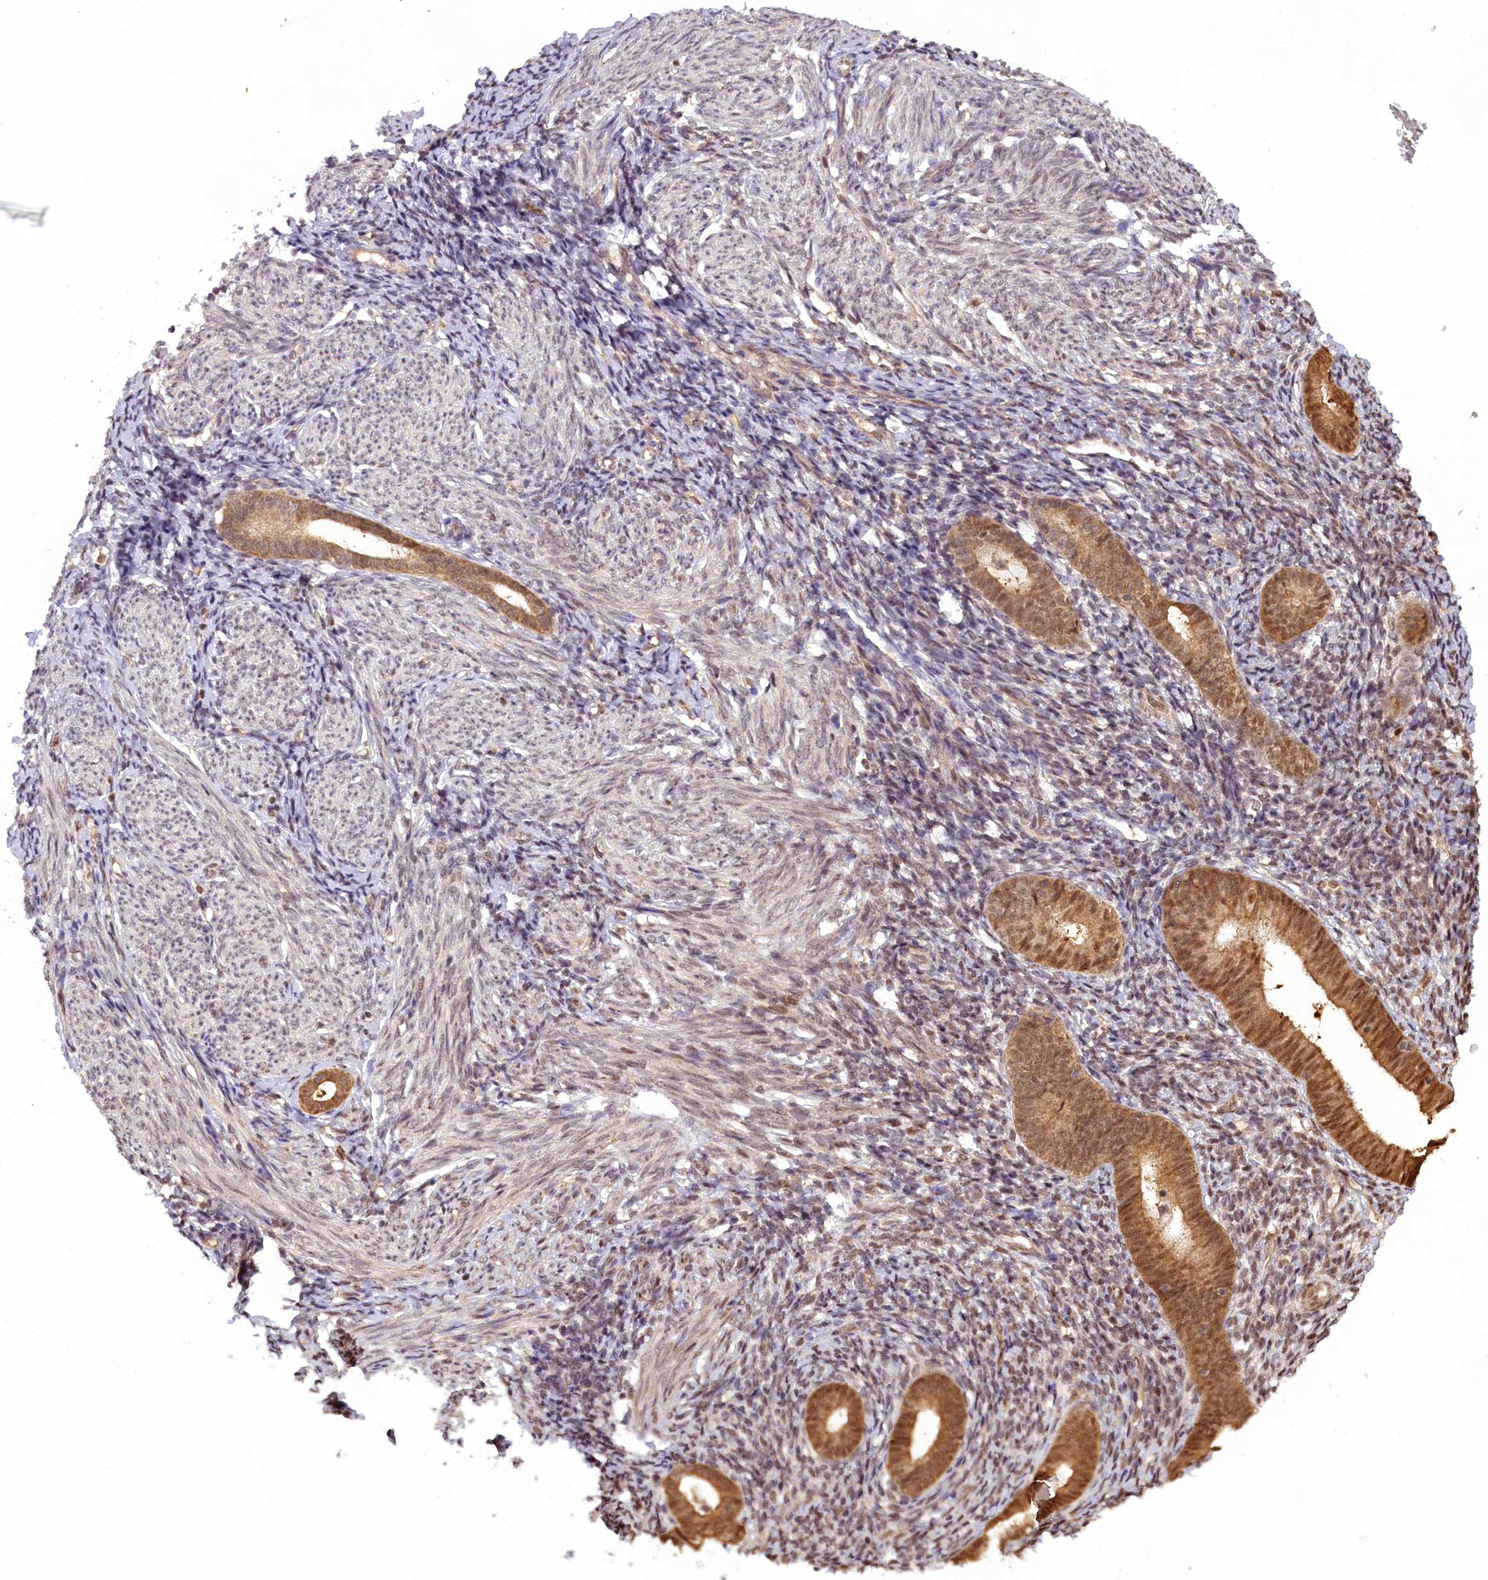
{"staining": {"intensity": "moderate", "quantity": ">75%", "location": "nuclear"}, "tissue": "endometrium", "cell_type": "Cells in endometrial stroma", "image_type": "normal", "snomed": [{"axis": "morphology", "description": "Normal tissue, NOS"}, {"axis": "morphology", "description": "Adenocarcinoma, NOS"}, {"axis": "topography", "description": "Endometrium"}], "caption": "Immunohistochemical staining of normal endometrium displays >75% levels of moderate nuclear protein positivity in about >75% of cells in endometrial stroma. Using DAB (3,3'-diaminobenzidine) (brown) and hematoxylin (blue) stains, captured at high magnification using brightfield microscopy.", "gene": "CARD8", "patient": {"sex": "female", "age": 57}}